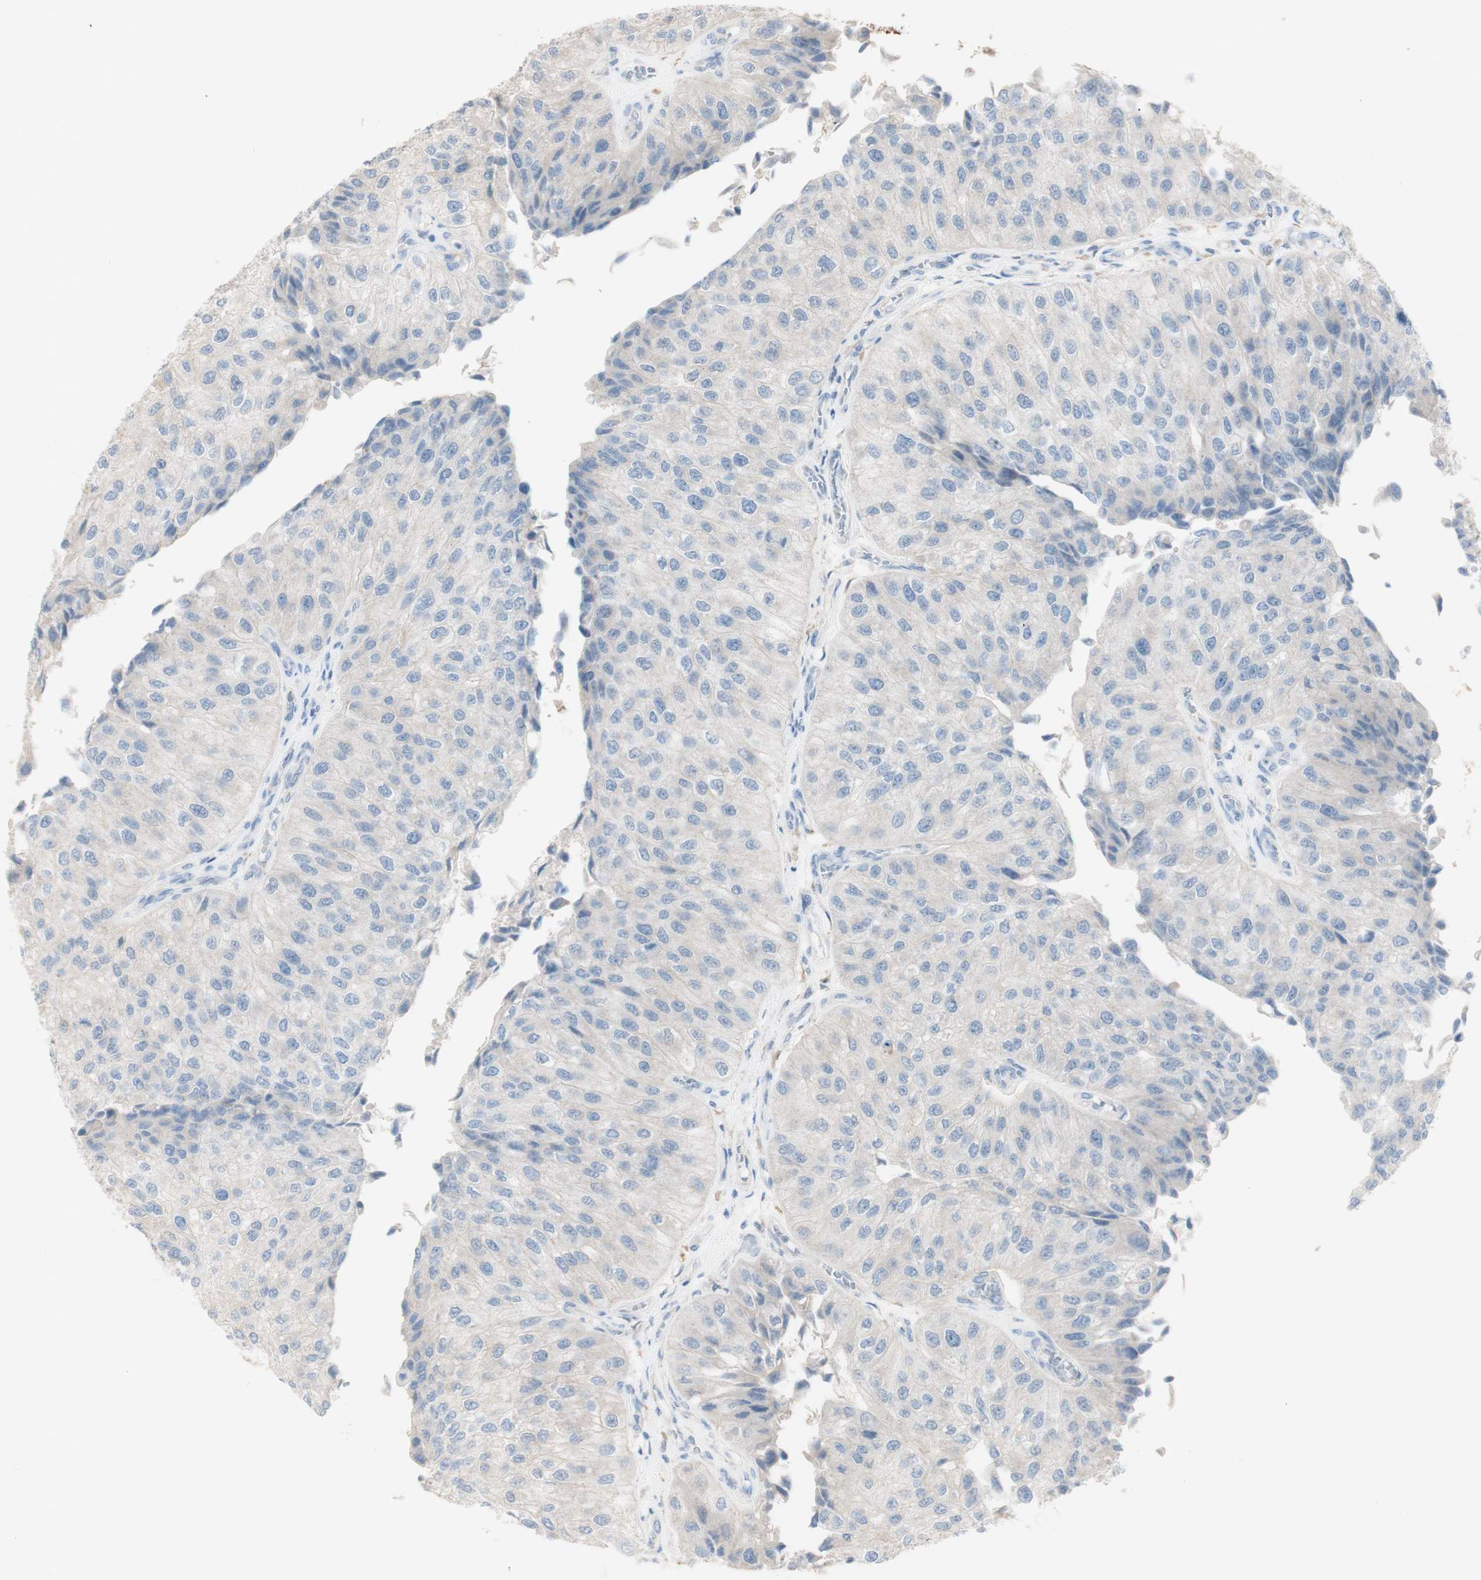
{"staining": {"intensity": "negative", "quantity": "none", "location": "none"}, "tissue": "urothelial cancer", "cell_type": "Tumor cells", "image_type": "cancer", "snomed": [{"axis": "morphology", "description": "Urothelial carcinoma, High grade"}, {"axis": "topography", "description": "Kidney"}, {"axis": "topography", "description": "Urinary bladder"}], "caption": "Tumor cells are negative for protein expression in human urothelial cancer. (DAB (3,3'-diaminobenzidine) immunohistochemistry visualized using brightfield microscopy, high magnification).", "gene": "ART3", "patient": {"sex": "male", "age": 77}}